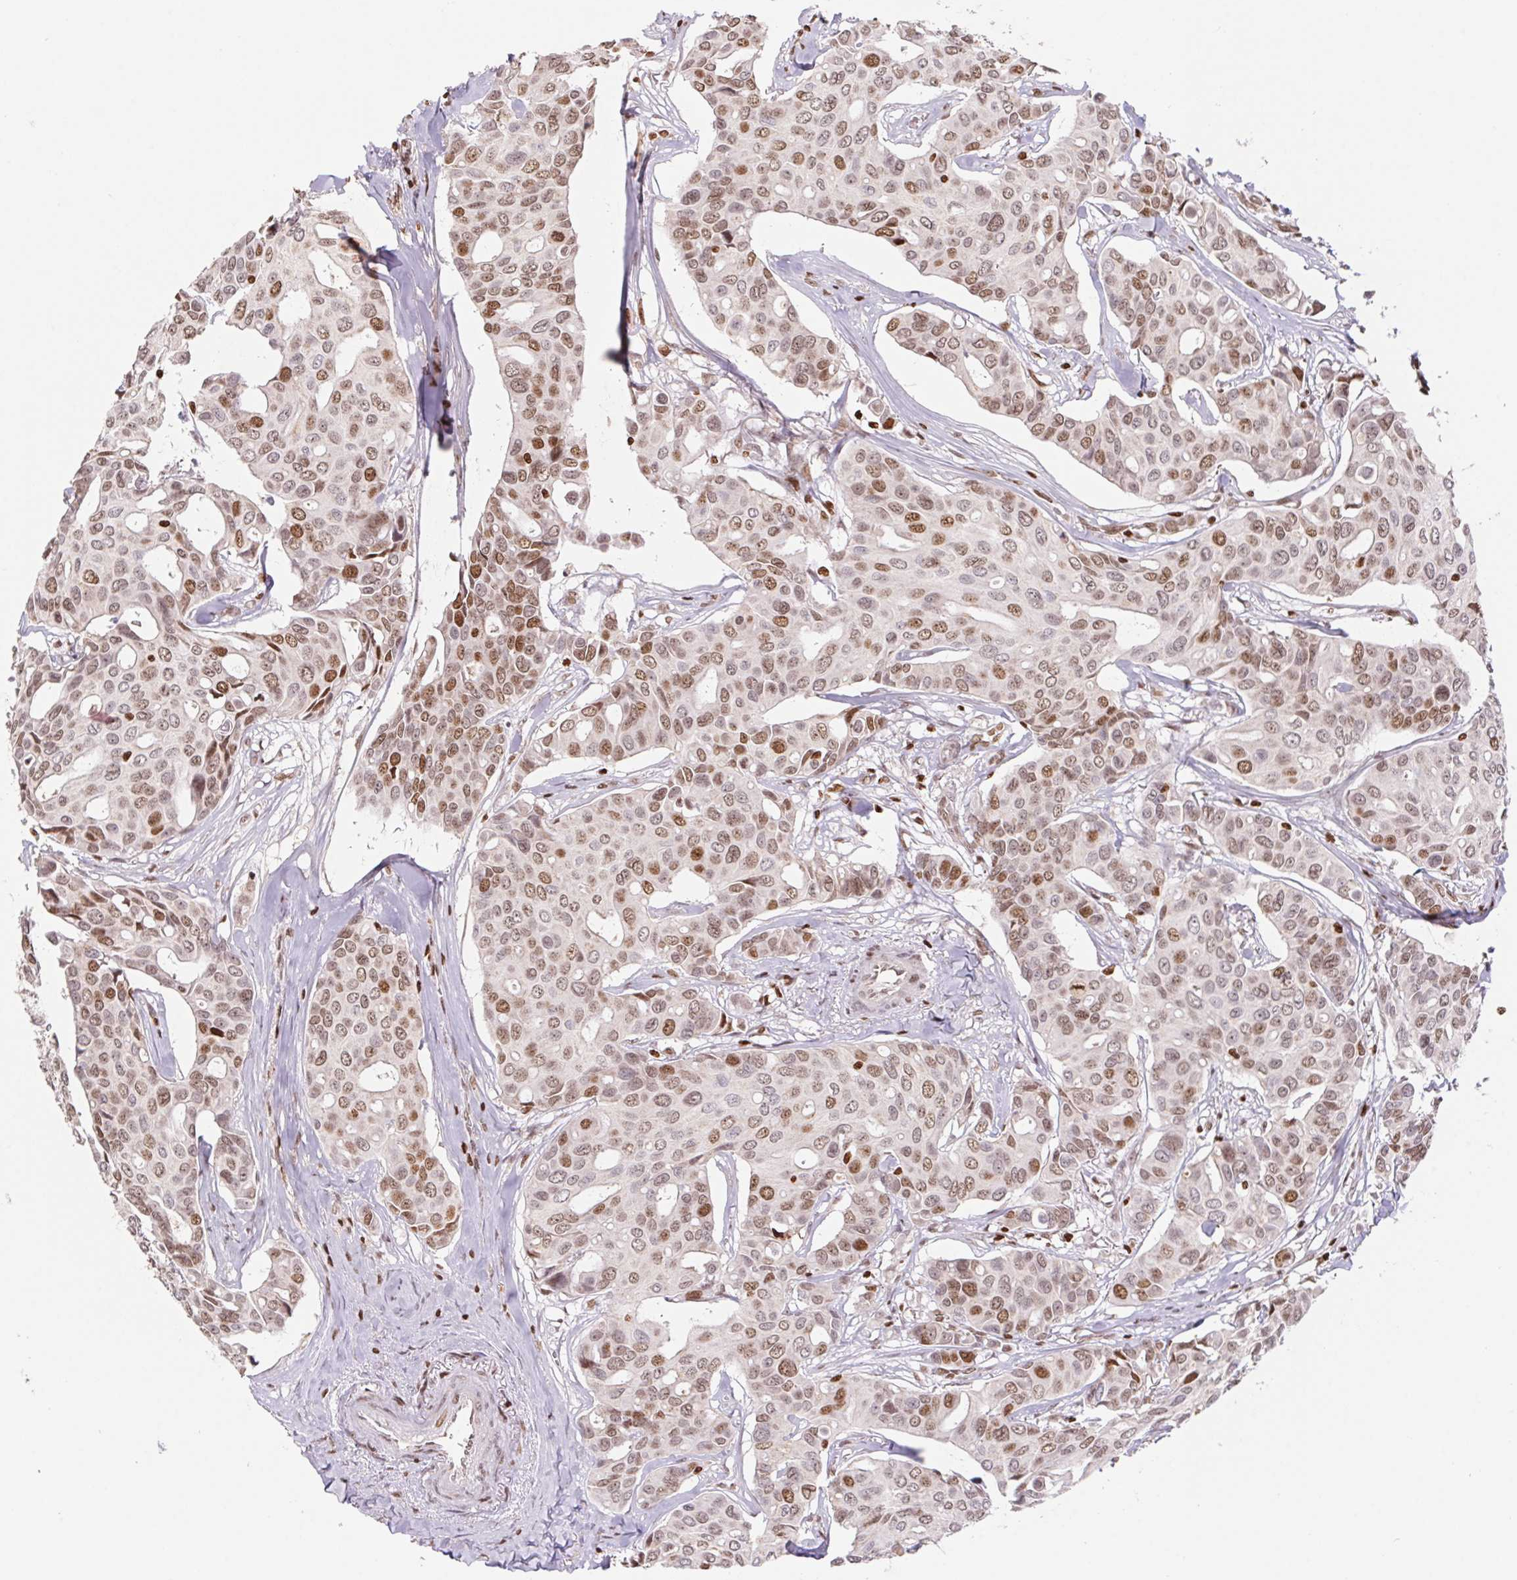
{"staining": {"intensity": "moderate", "quantity": ">75%", "location": "nuclear"}, "tissue": "breast cancer", "cell_type": "Tumor cells", "image_type": "cancer", "snomed": [{"axis": "morphology", "description": "Duct carcinoma"}, {"axis": "topography", "description": "Breast"}], "caption": "Protein expression analysis of human breast intraductal carcinoma reveals moderate nuclear expression in about >75% of tumor cells.", "gene": "POLD3", "patient": {"sex": "female", "age": 54}}